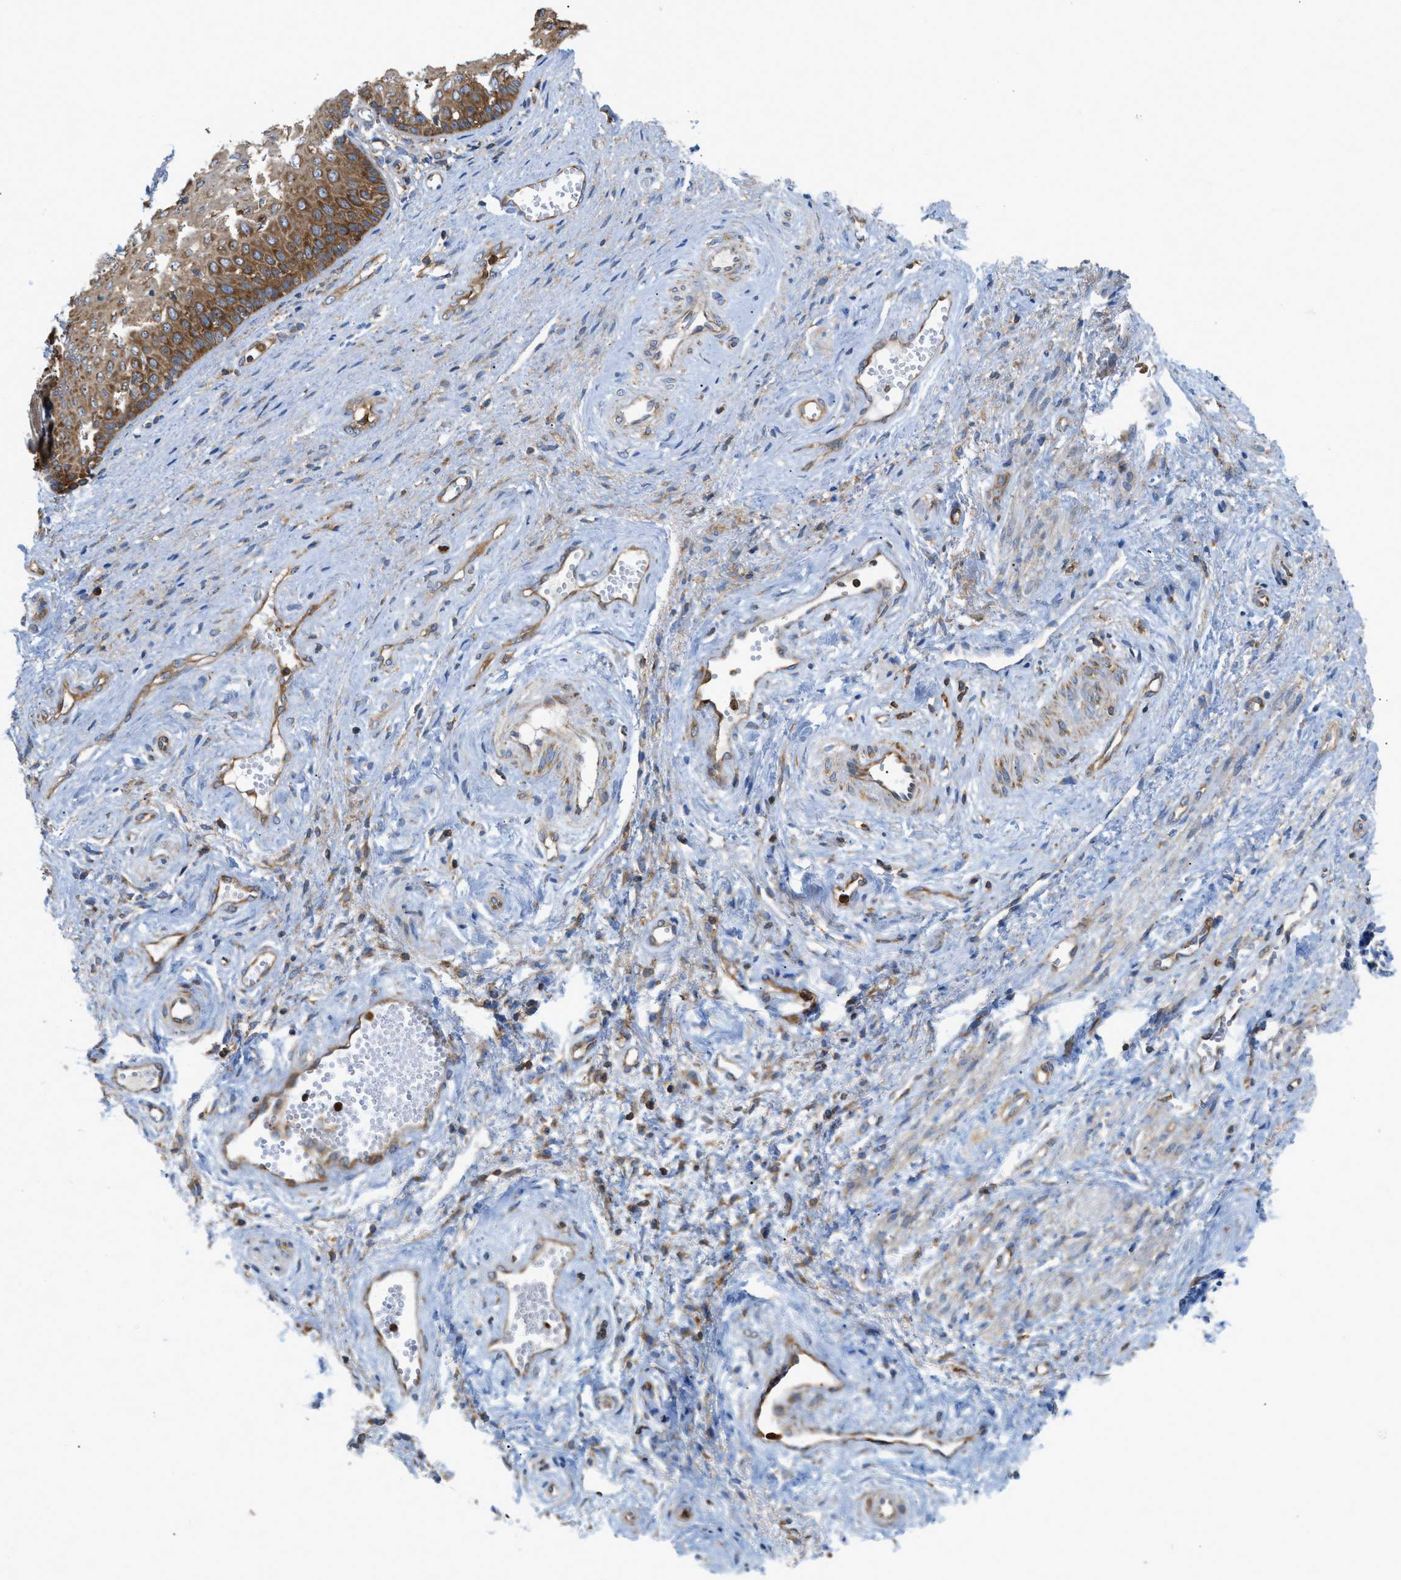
{"staining": {"intensity": "moderate", "quantity": "25%-75%", "location": "cytoplasmic/membranous"}, "tissue": "vagina", "cell_type": "Squamous epithelial cells", "image_type": "normal", "snomed": [{"axis": "morphology", "description": "Normal tissue, NOS"}, {"axis": "topography", "description": "Vagina"}], "caption": "Protein staining of benign vagina shows moderate cytoplasmic/membranous positivity in about 25%-75% of squamous epithelial cells. The protein is stained brown, and the nuclei are stained in blue (DAB IHC with brightfield microscopy, high magnification).", "gene": "GPAT4", "patient": {"sex": "female", "age": 34}}